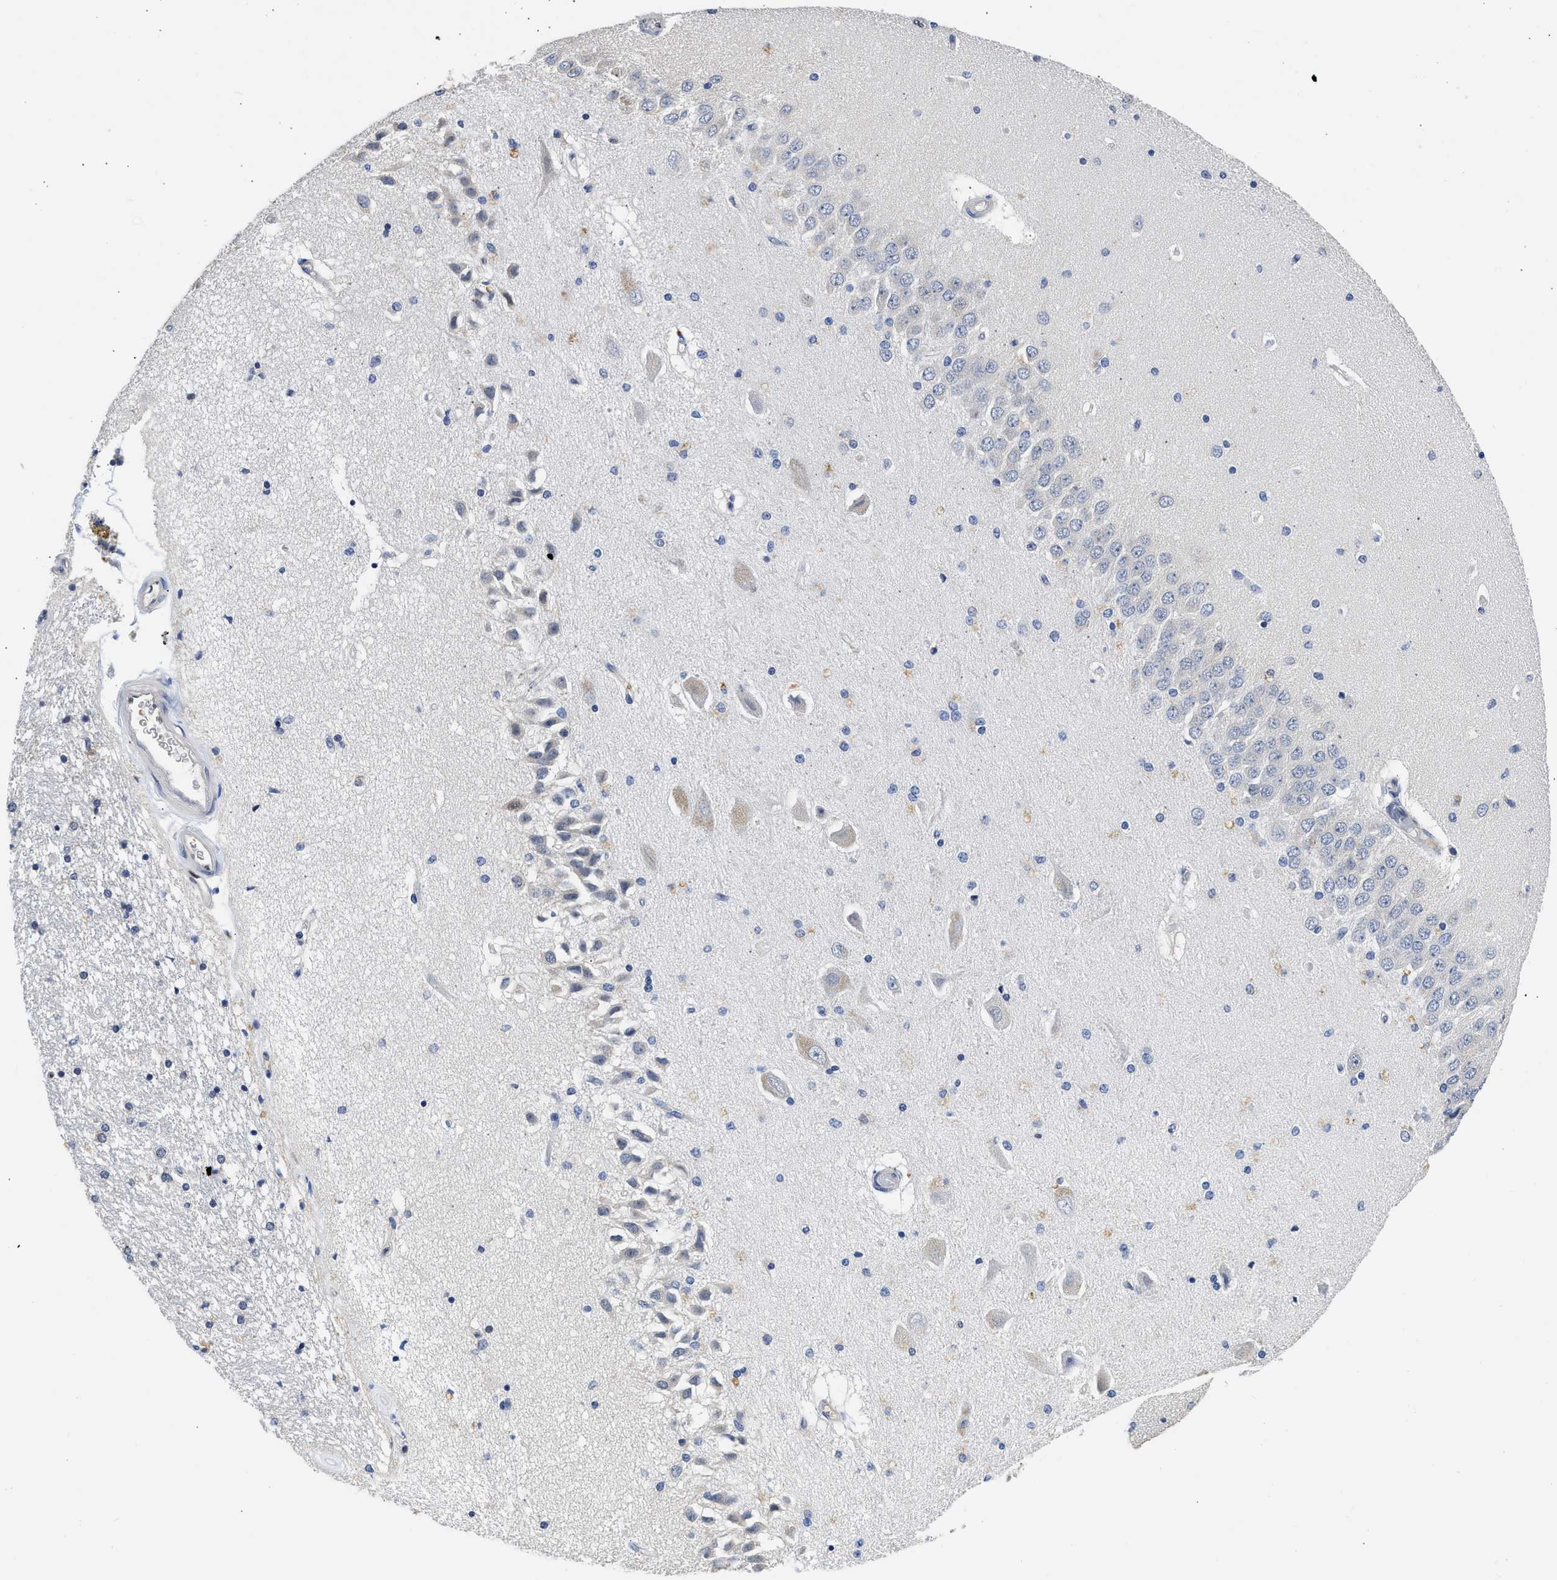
{"staining": {"intensity": "negative", "quantity": "none", "location": "none"}, "tissue": "hippocampus", "cell_type": "Glial cells", "image_type": "normal", "snomed": [{"axis": "morphology", "description": "Normal tissue, NOS"}, {"axis": "topography", "description": "Hippocampus"}], "caption": "This is an immunohistochemistry image of benign human hippocampus. There is no positivity in glial cells.", "gene": "XPO5", "patient": {"sex": "female", "age": 54}}